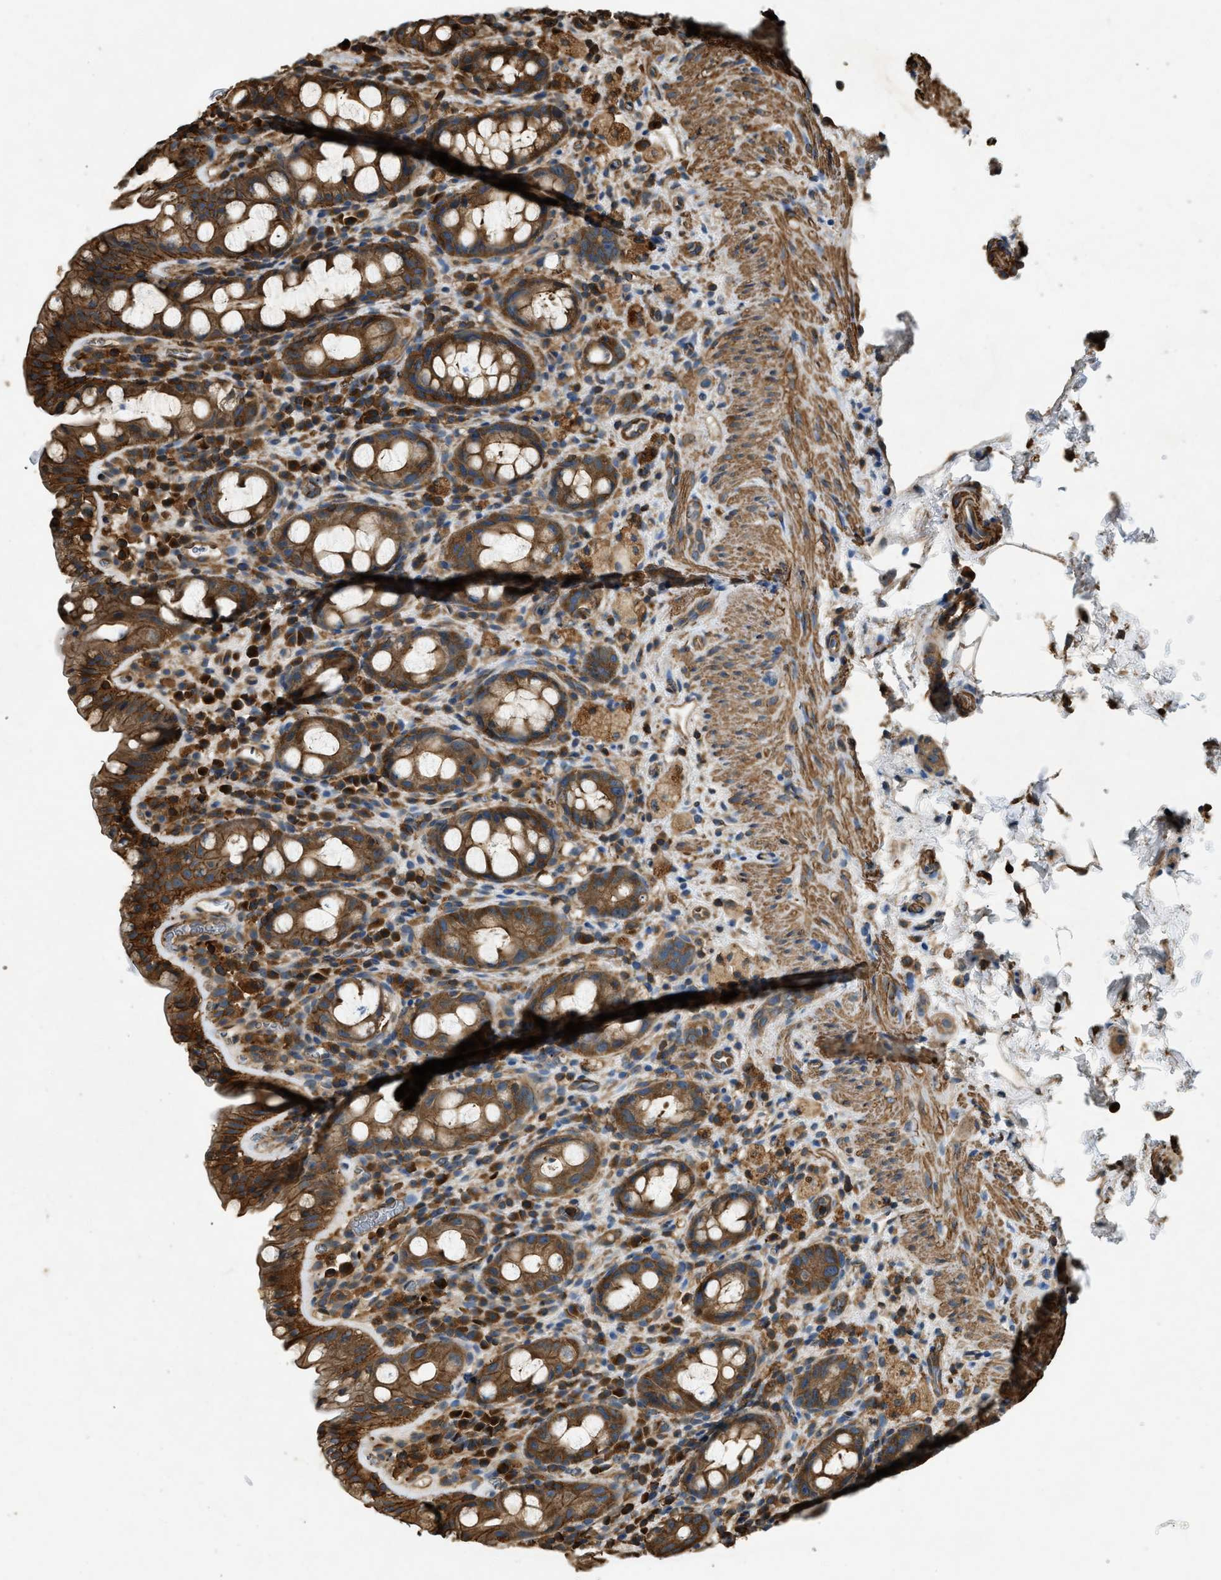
{"staining": {"intensity": "strong", "quantity": ">75%", "location": "cytoplasmic/membranous"}, "tissue": "rectum", "cell_type": "Glandular cells", "image_type": "normal", "snomed": [{"axis": "morphology", "description": "Normal tissue, NOS"}, {"axis": "topography", "description": "Rectum"}], "caption": "Immunohistochemistry of benign rectum reveals high levels of strong cytoplasmic/membranous staining in approximately >75% of glandular cells.", "gene": "YARS1", "patient": {"sex": "male", "age": 44}}